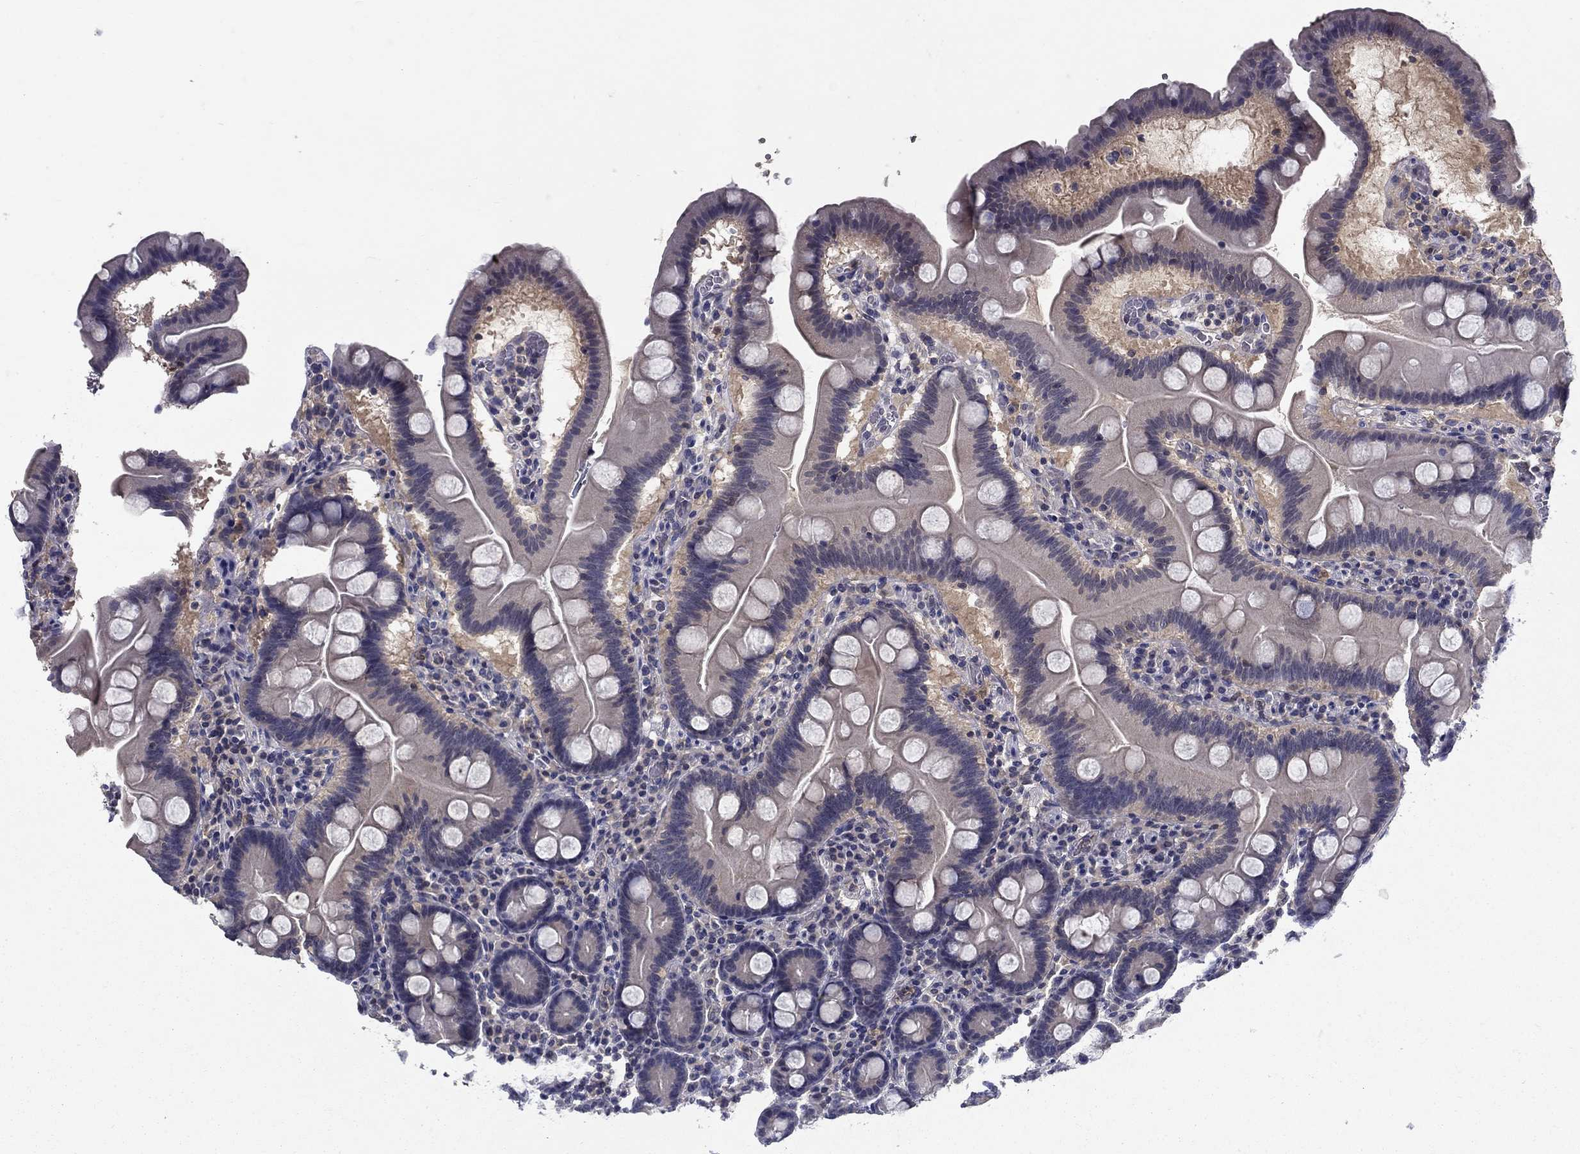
{"staining": {"intensity": "negative", "quantity": "none", "location": "none"}, "tissue": "duodenum", "cell_type": "Glandular cells", "image_type": "normal", "snomed": [{"axis": "morphology", "description": "Normal tissue, NOS"}, {"axis": "topography", "description": "Duodenum"}], "caption": "Protein analysis of benign duodenum exhibits no significant staining in glandular cells.", "gene": "GLTP", "patient": {"sex": "male", "age": 59}}